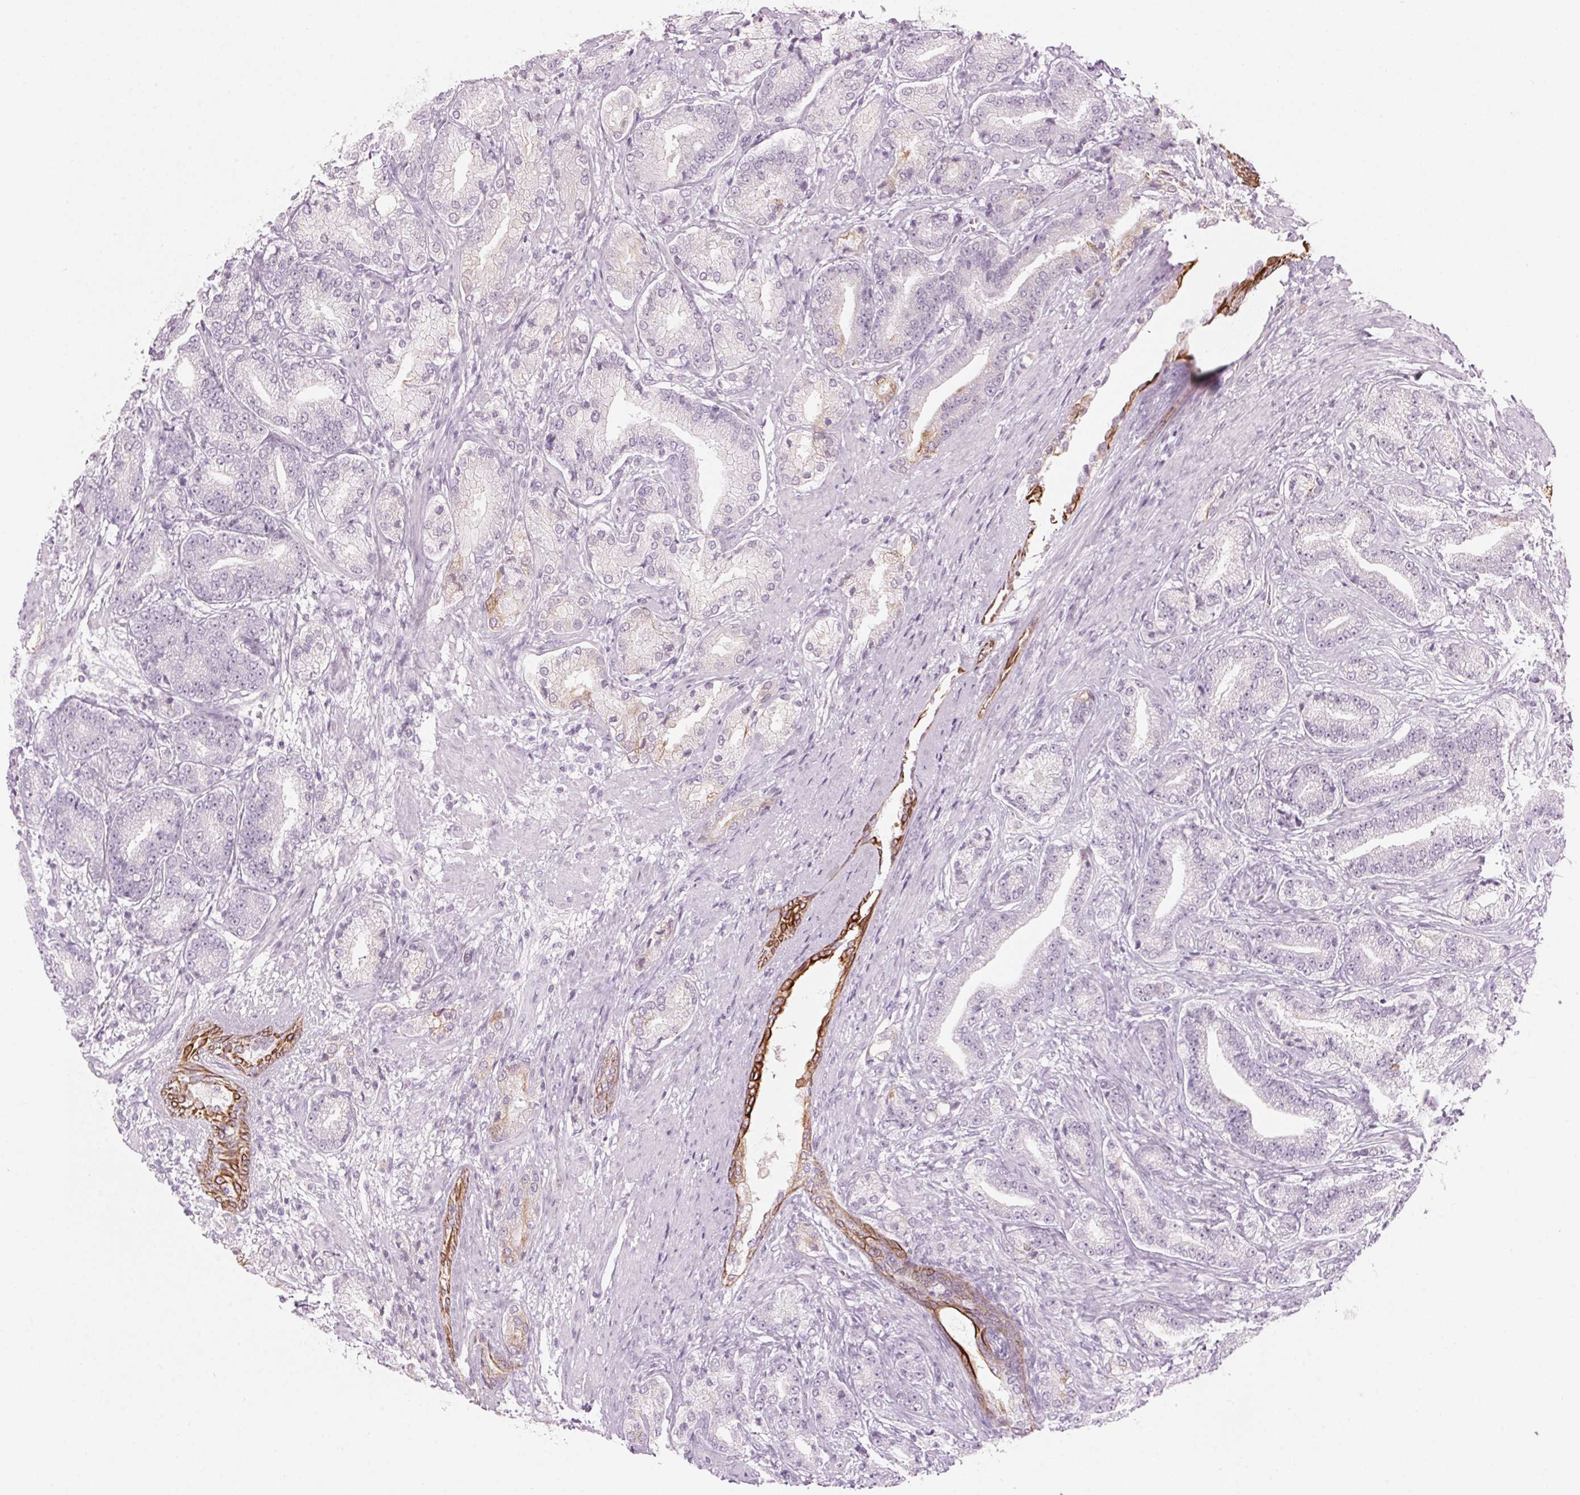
{"staining": {"intensity": "strong", "quantity": "<25%", "location": "cytoplasmic/membranous"}, "tissue": "prostate cancer", "cell_type": "Tumor cells", "image_type": "cancer", "snomed": [{"axis": "morphology", "description": "Adenocarcinoma, High grade"}, {"axis": "topography", "description": "Prostate and seminal vesicle, NOS"}], "caption": "Prostate cancer was stained to show a protein in brown. There is medium levels of strong cytoplasmic/membranous expression in about <25% of tumor cells. The staining was performed using DAB, with brown indicating positive protein expression. Nuclei are stained blue with hematoxylin.", "gene": "SCTR", "patient": {"sex": "male", "age": 61}}